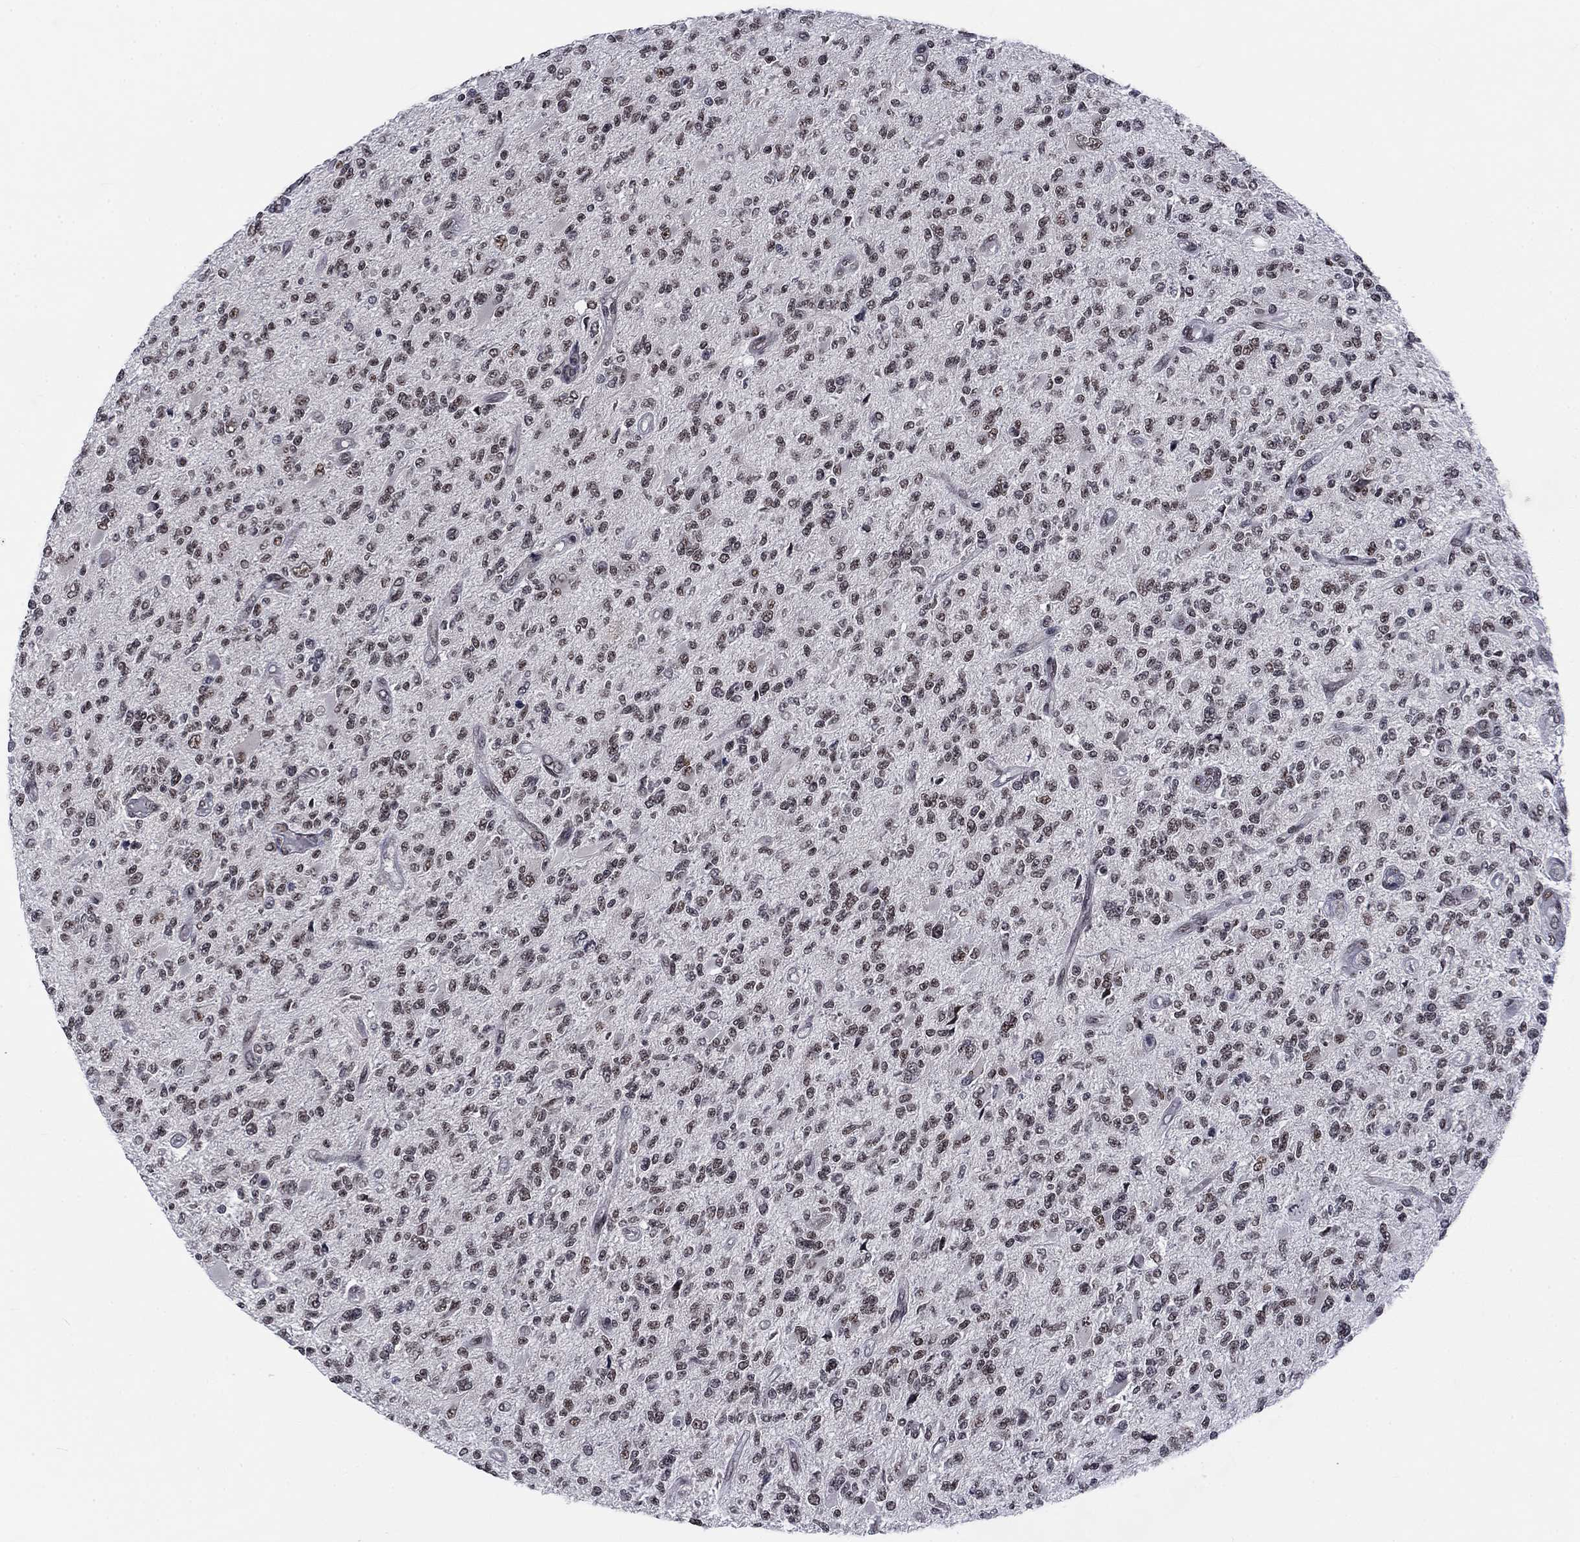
{"staining": {"intensity": "weak", "quantity": "25%-75%", "location": "nuclear"}, "tissue": "glioma", "cell_type": "Tumor cells", "image_type": "cancer", "snomed": [{"axis": "morphology", "description": "Glioma, malignant, High grade"}, {"axis": "topography", "description": "Brain"}], "caption": "Tumor cells show weak nuclear positivity in approximately 25%-75% of cells in malignant glioma (high-grade).", "gene": "FYTTD1", "patient": {"sex": "female", "age": 63}}